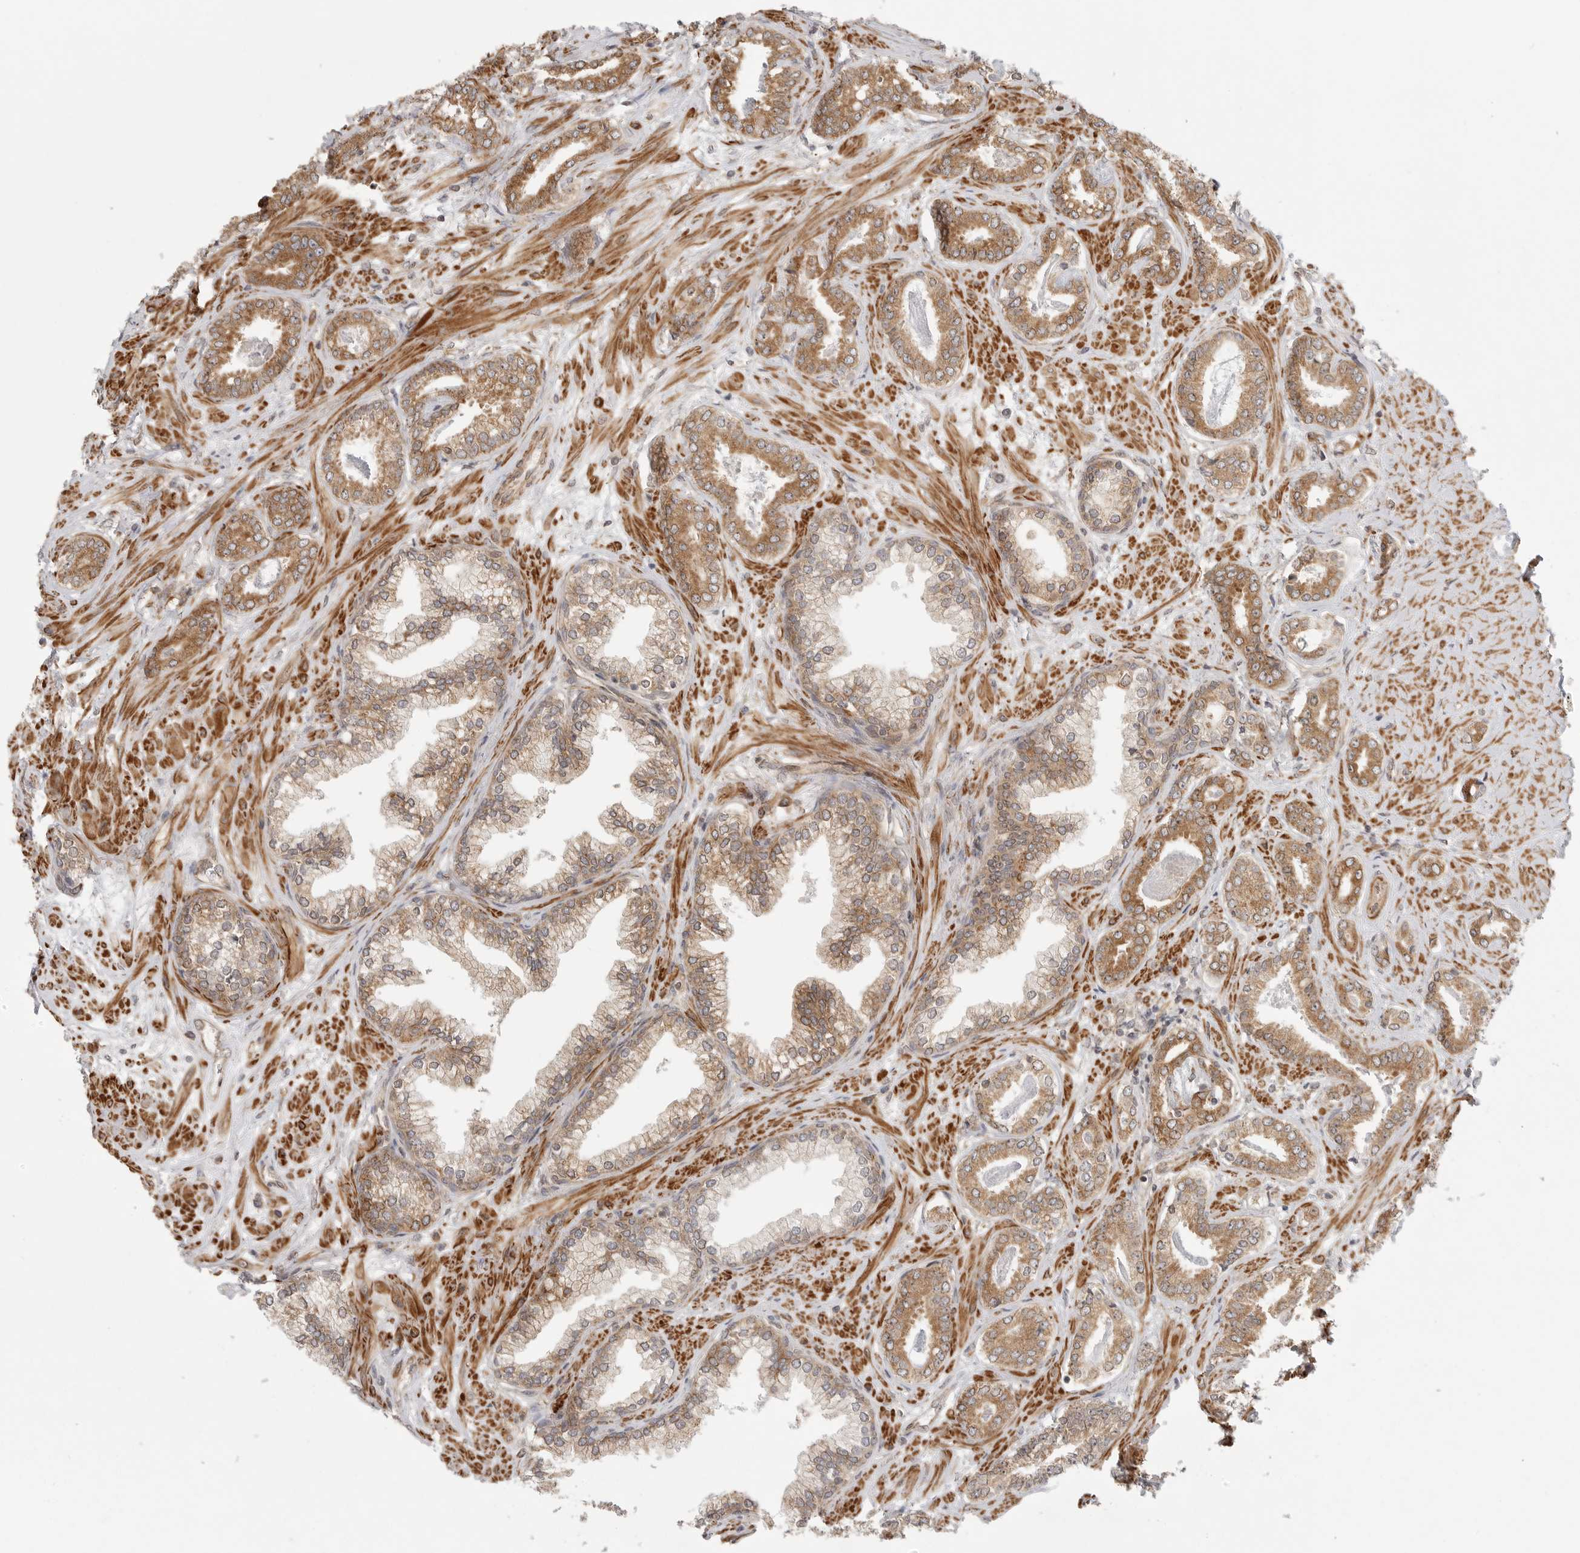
{"staining": {"intensity": "moderate", "quantity": ">75%", "location": "cytoplasmic/membranous"}, "tissue": "prostate cancer", "cell_type": "Tumor cells", "image_type": "cancer", "snomed": [{"axis": "morphology", "description": "Adenocarcinoma, Low grade"}, {"axis": "topography", "description": "Prostate"}], "caption": "An immunohistochemistry micrograph of neoplastic tissue is shown. Protein staining in brown highlights moderate cytoplasmic/membranous positivity in prostate cancer within tumor cells. The staining is performed using DAB (3,3'-diaminobenzidine) brown chromogen to label protein expression. The nuclei are counter-stained blue using hematoxylin.", "gene": "CERS2", "patient": {"sex": "male", "age": 71}}